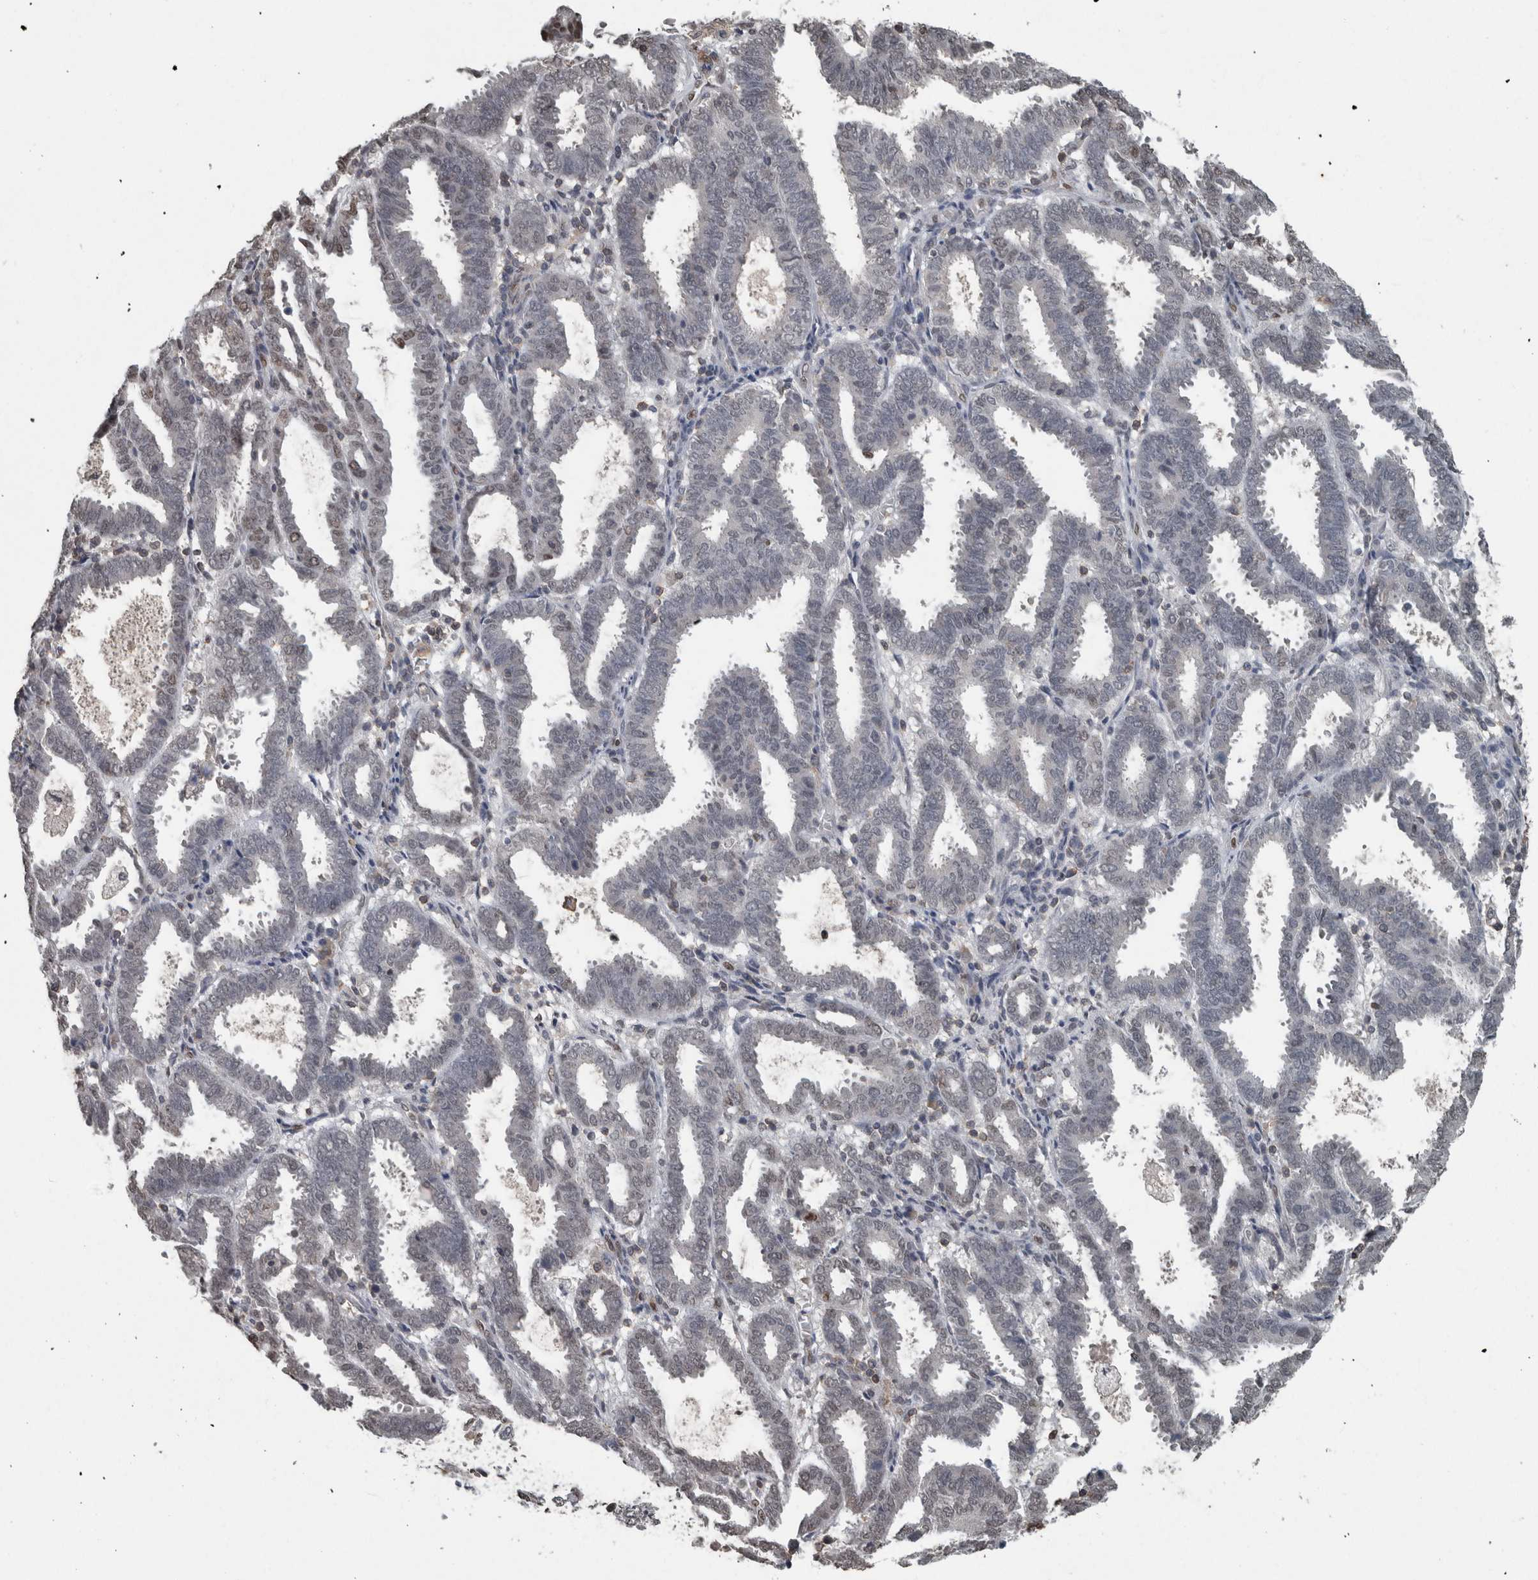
{"staining": {"intensity": "moderate", "quantity": "<25%", "location": "nuclear"}, "tissue": "endometrial cancer", "cell_type": "Tumor cells", "image_type": "cancer", "snomed": [{"axis": "morphology", "description": "Adenocarcinoma, NOS"}, {"axis": "topography", "description": "Uterus"}], "caption": "A brown stain highlights moderate nuclear expression of a protein in endometrial adenocarcinoma tumor cells. The staining was performed using DAB (3,3'-diaminobenzidine), with brown indicating positive protein expression. Nuclei are stained blue with hematoxylin.", "gene": "MAFF", "patient": {"sex": "female", "age": 83}}